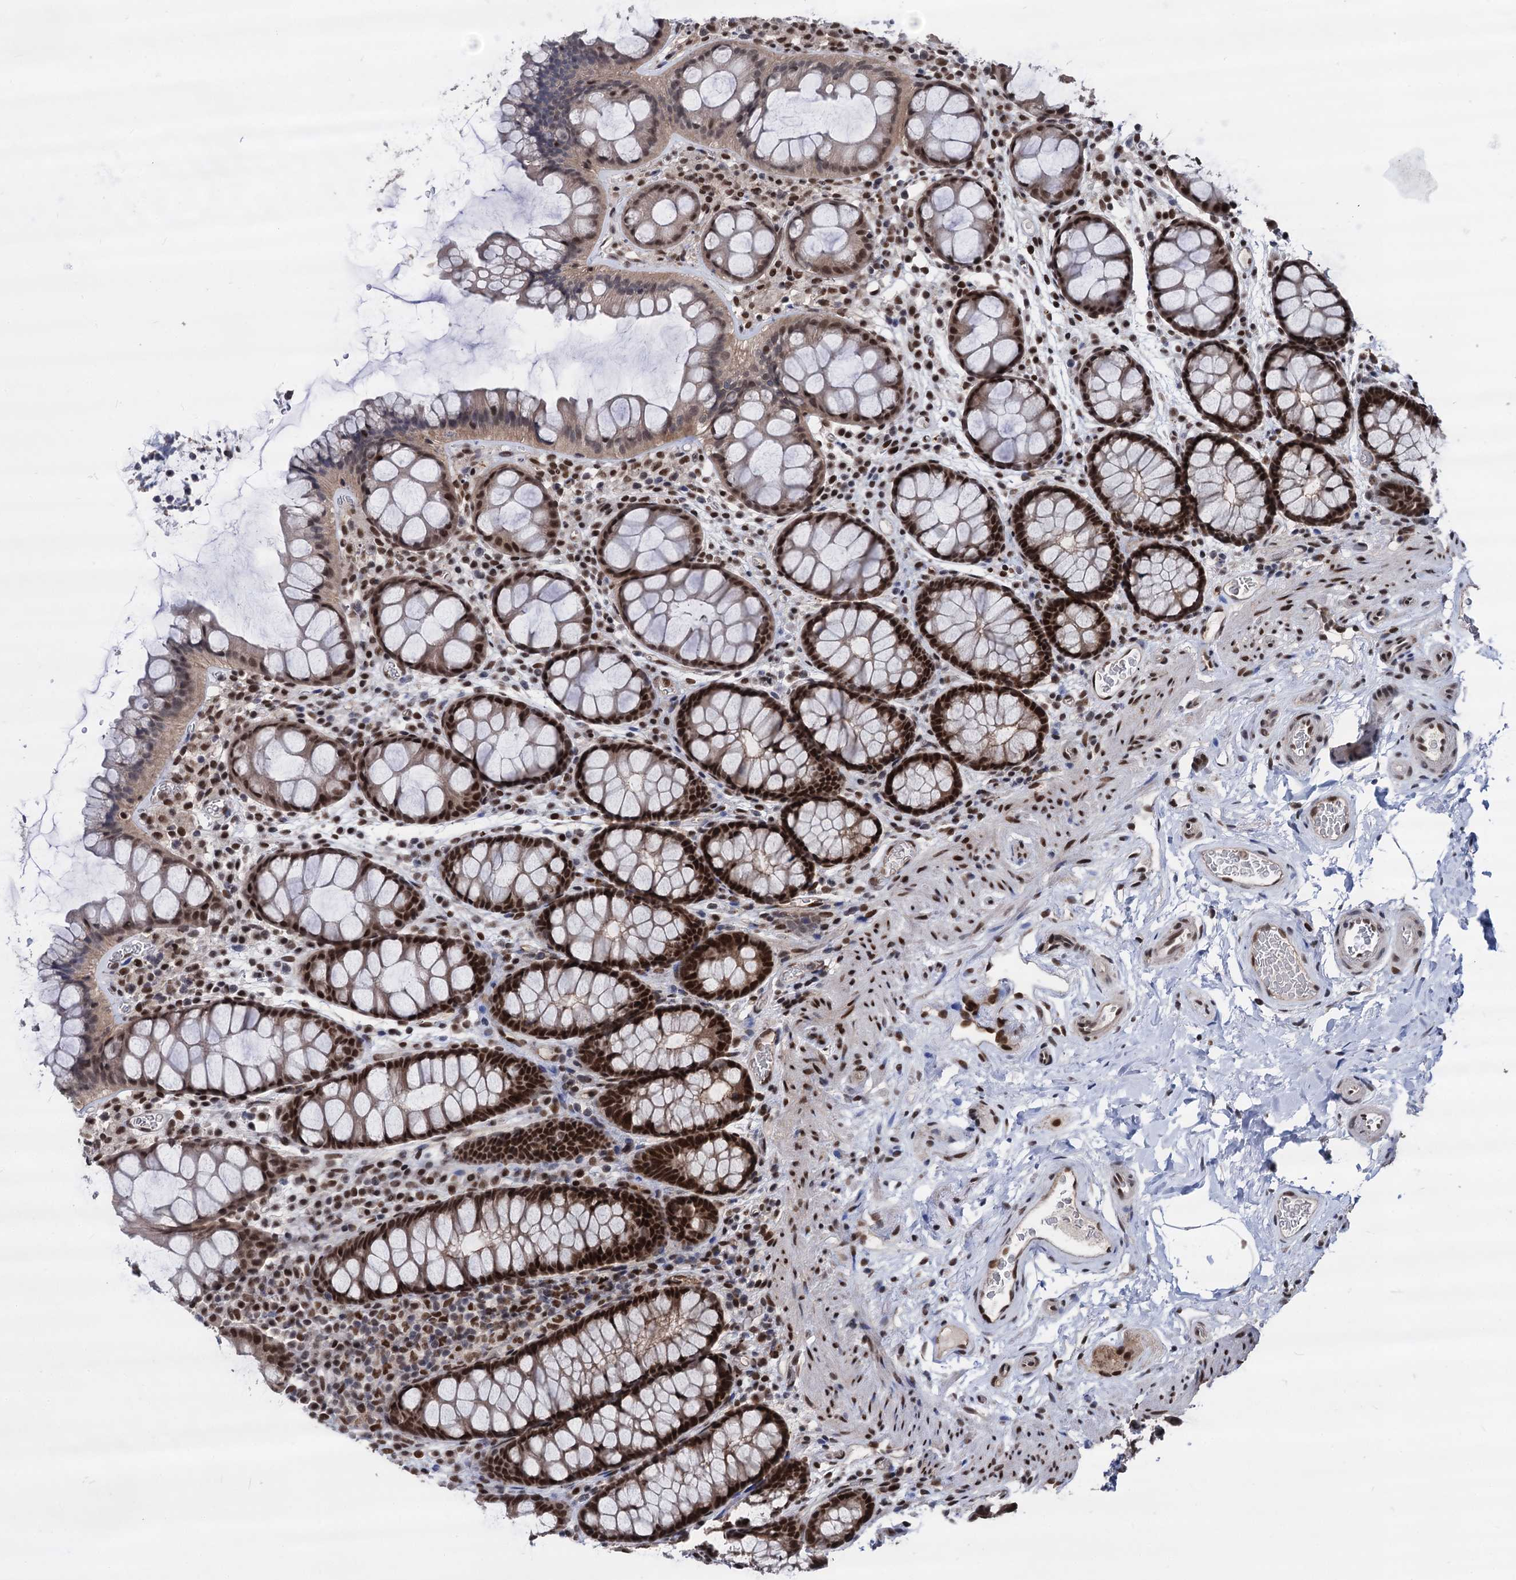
{"staining": {"intensity": "moderate", "quantity": ">75%", "location": "nuclear"}, "tissue": "colon", "cell_type": "Endothelial cells", "image_type": "normal", "snomed": [{"axis": "morphology", "description": "Normal tissue, NOS"}, {"axis": "topography", "description": "Colon"}], "caption": "A brown stain labels moderate nuclear positivity of a protein in endothelial cells of benign colon. Nuclei are stained in blue.", "gene": "GALNT11", "patient": {"sex": "female", "age": 82}}